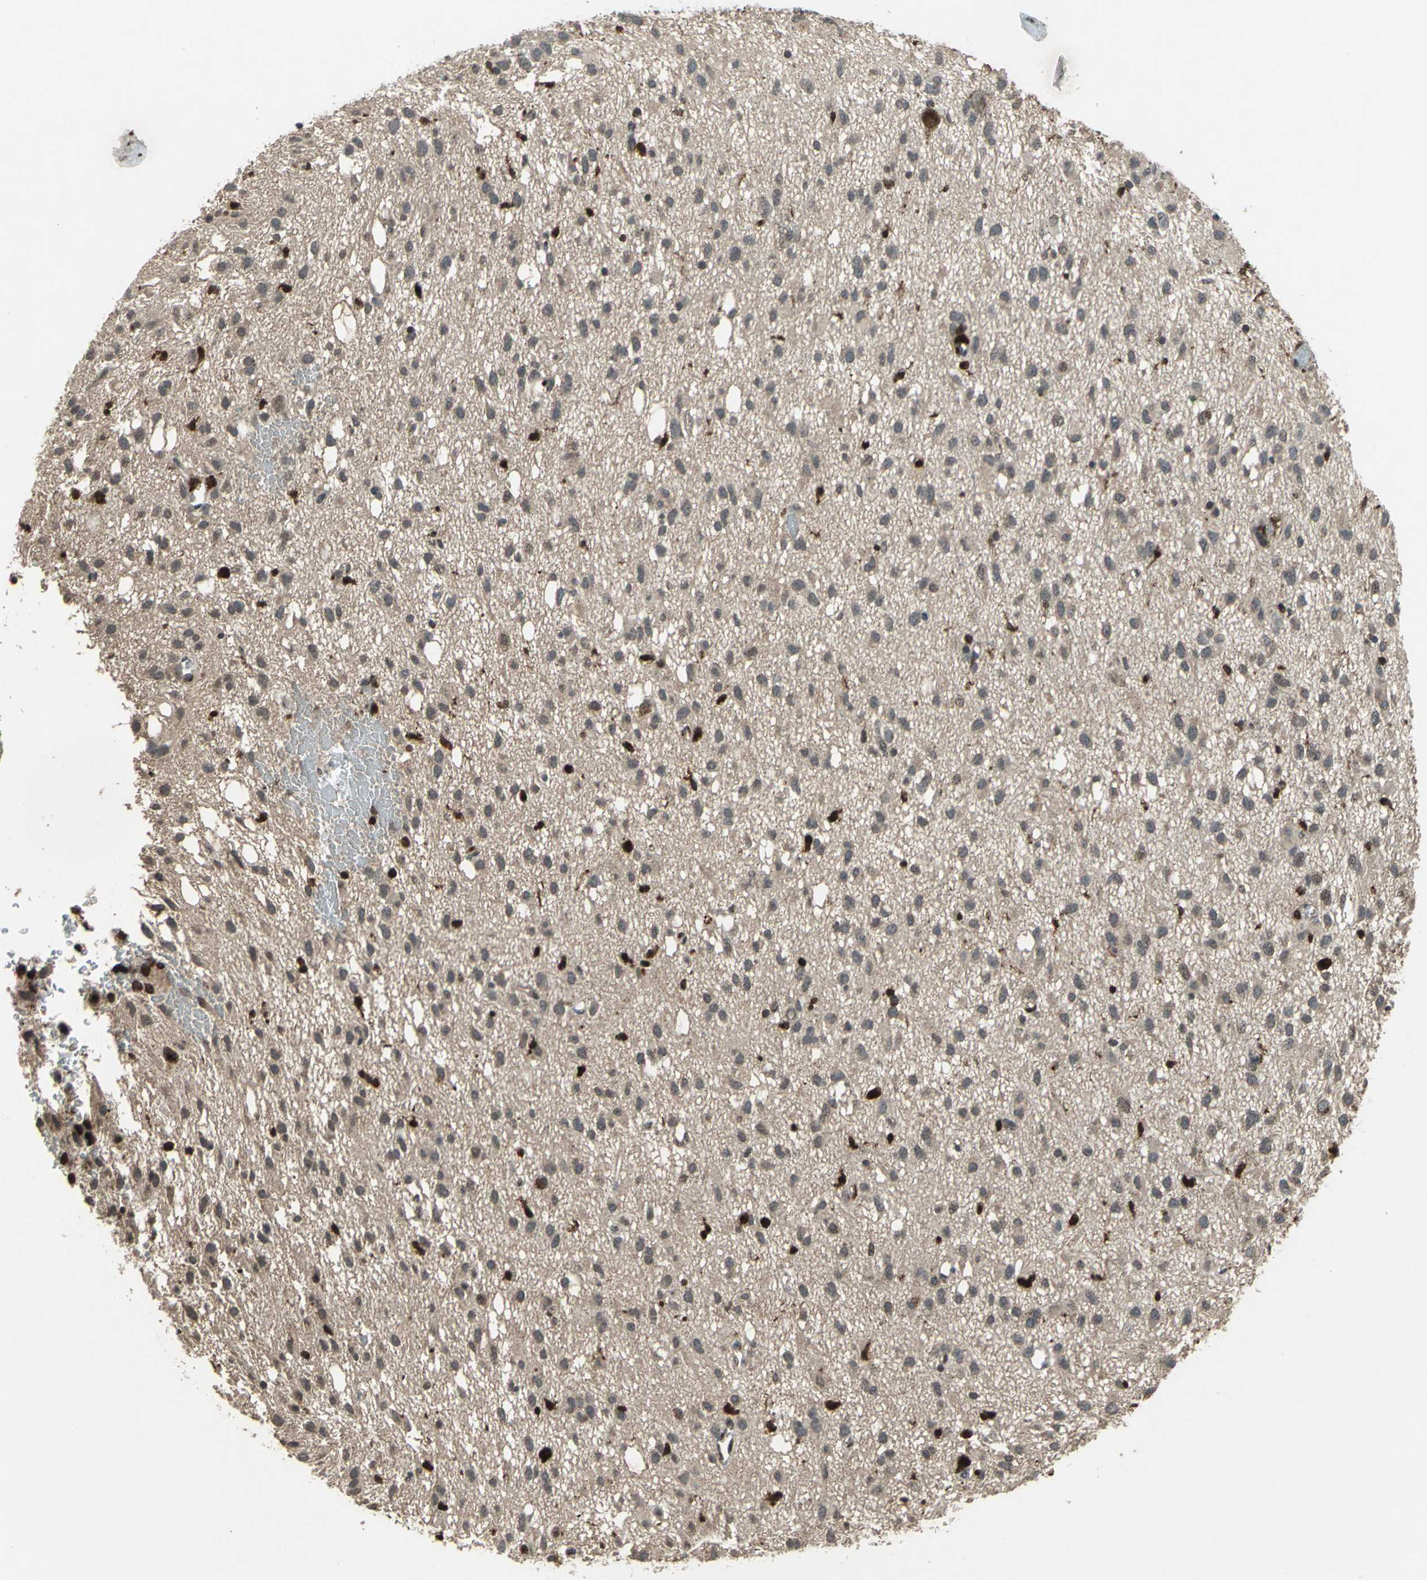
{"staining": {"intensity": "negative", "quantity": "none", "location": "none"}, "tissue": "glioma", "cell_type": "Tumor cells", "image_type": "cancer", "snomed": [{"axis": "morphology", "description": "Glioma, malignant, Low grade"}, {"axis": "topography", "description": "Brain"}], "caption": "This is an immunohistochemistry photomicrograph of low-grade glioma (malignant). There is no positivity in tumor cells.", "gene": "PYCARD", "patient": {"sex": "male", "age": 77}}